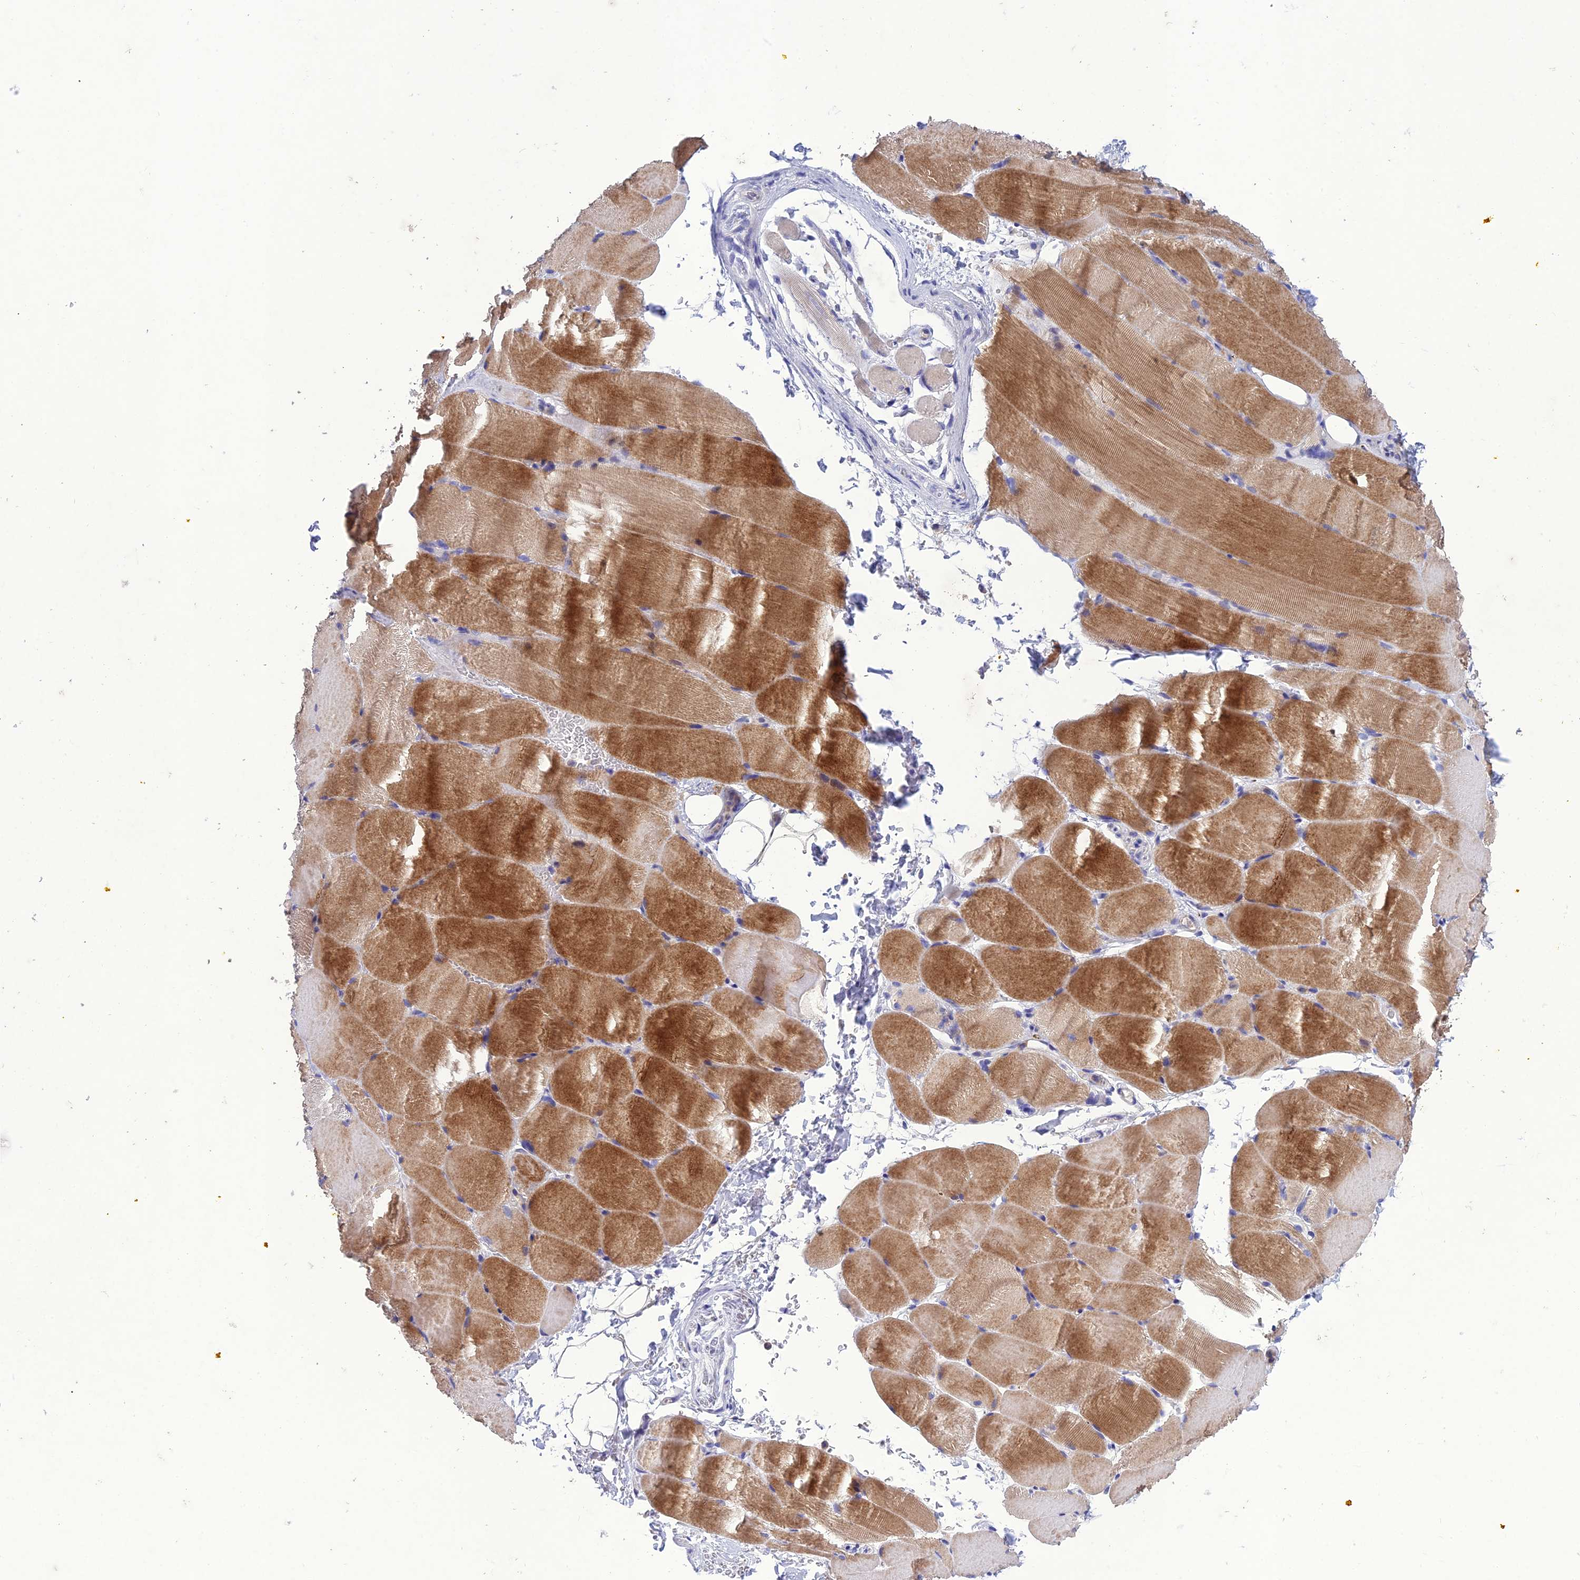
{"staining": {"intensity": "moderate", "quantity": ">75%", "location": "cytoplasmic/membranous"}, "tissue": "skeletal muscle", "cell_type": "Myocytes", "image_type": "normal", "snomed": [{"axis": "morphology", "description": "Normal tissue, NOS"}, {"axis": "topography", "description": "Skeletal muscle"}, {"axis": "topography", "description": "Parathyroid gland"}], "caption": "Benign skeletal muscle was stained to show a protein in brown. There is medium levels of moderate cytoplasmic/membranous expression in about >75% of myocytes.", "gene": "SNX24", "patient": {"sex": "female", "age": 37}}